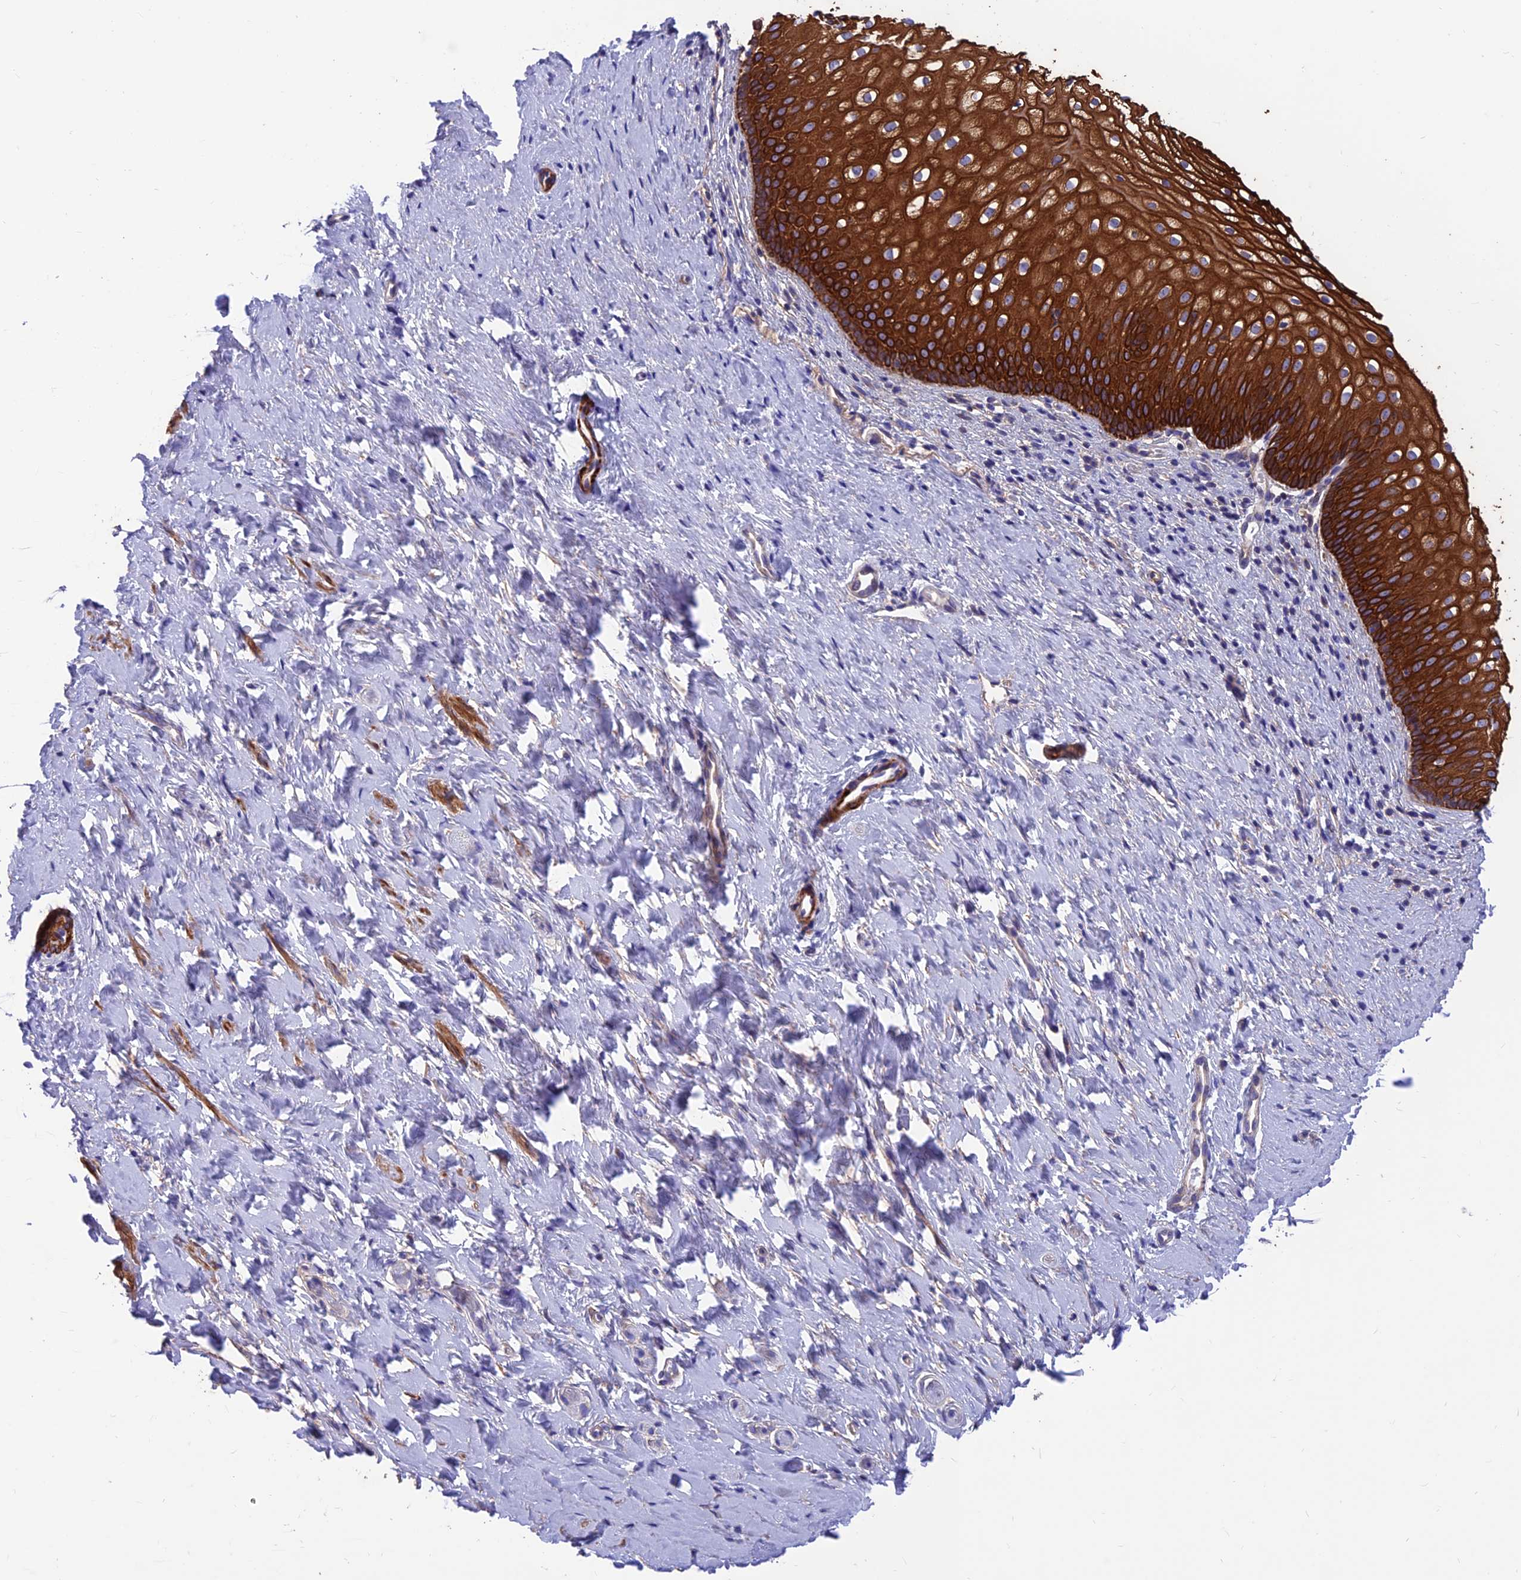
{"staining": {"intensity": "strong", "quantity": ">75%", "location": "cytoplasmic/membranous"}, "tissue": "vagina", "cell_type": "Squamous epithelial cells", "image_type": "normal", "snomed": [{"axis": "morphology", "description": "Normal tissue, NOS"}, {"axis": "topography", "description": "Vagina"}], "caption": "Protein staining demonstrates strong cytoplasmic/membranous expression in approximately >75% of squamous epithelial cells in normal vagina. The staining was performed using DAB, with brown indicating positive protein expression. Nuclei are stained blue with hematoxylin.", "gene": "VPS16", "patient": {"sex": "female", "age": 60}}